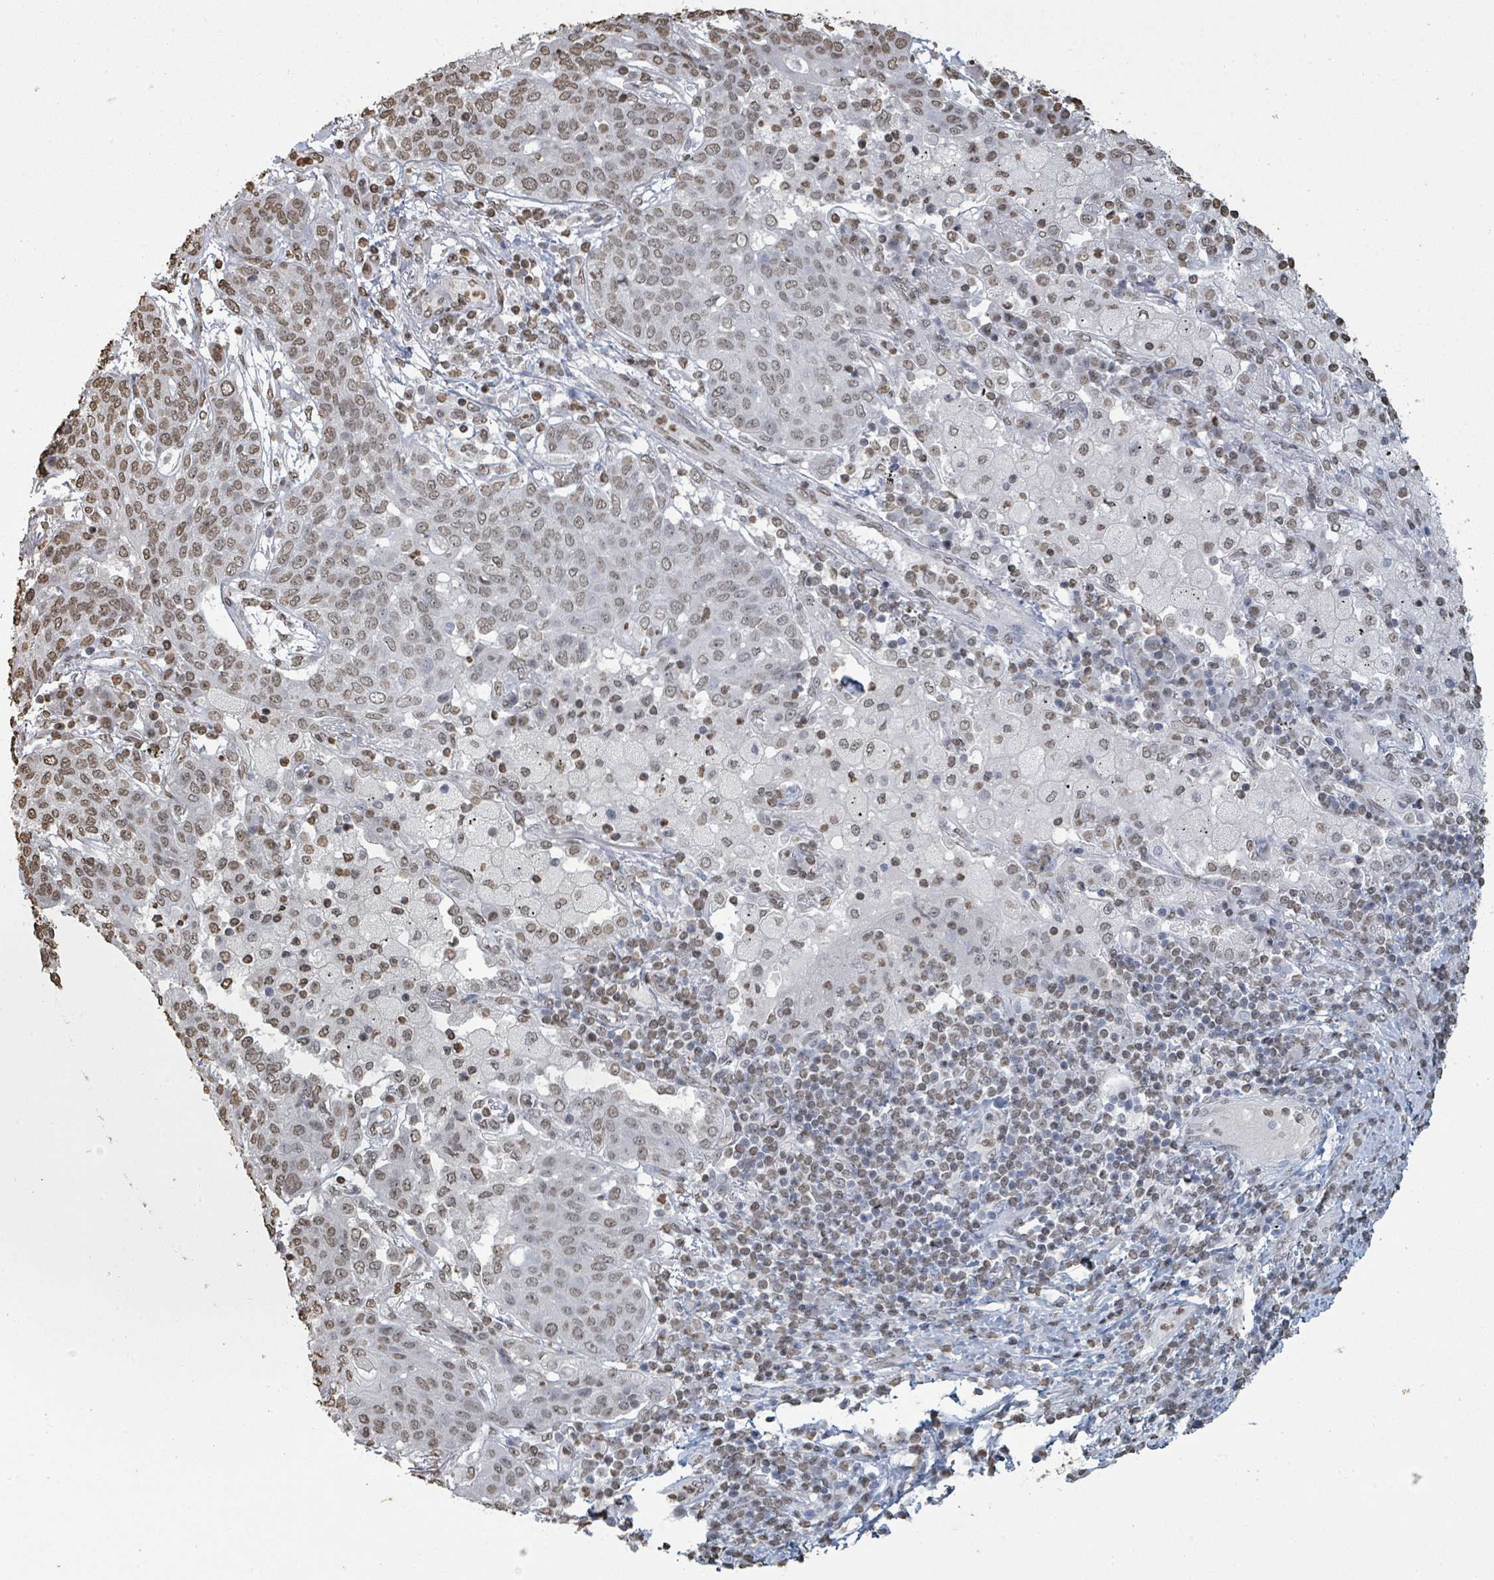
{"staining": {"intensity": "moderate", "quantity": "<25%", "location": "nuclear"}, "tissue": "lung cancer", "cell_type": "Tumor cells", "image_type": "cancer", "snomed": [{"axis": "morphology", "description": "Squamous cell carcinoma, NOS"}, {"axis": "topography", "description": "Lung"}], "caption": "Immunohistochemical staining of lung cancer displays moderate nuclear protein staining in approximately <25% of tumor cells.", "gene": "MRPS12", "patient": {"sex": "female", "age": 70}}